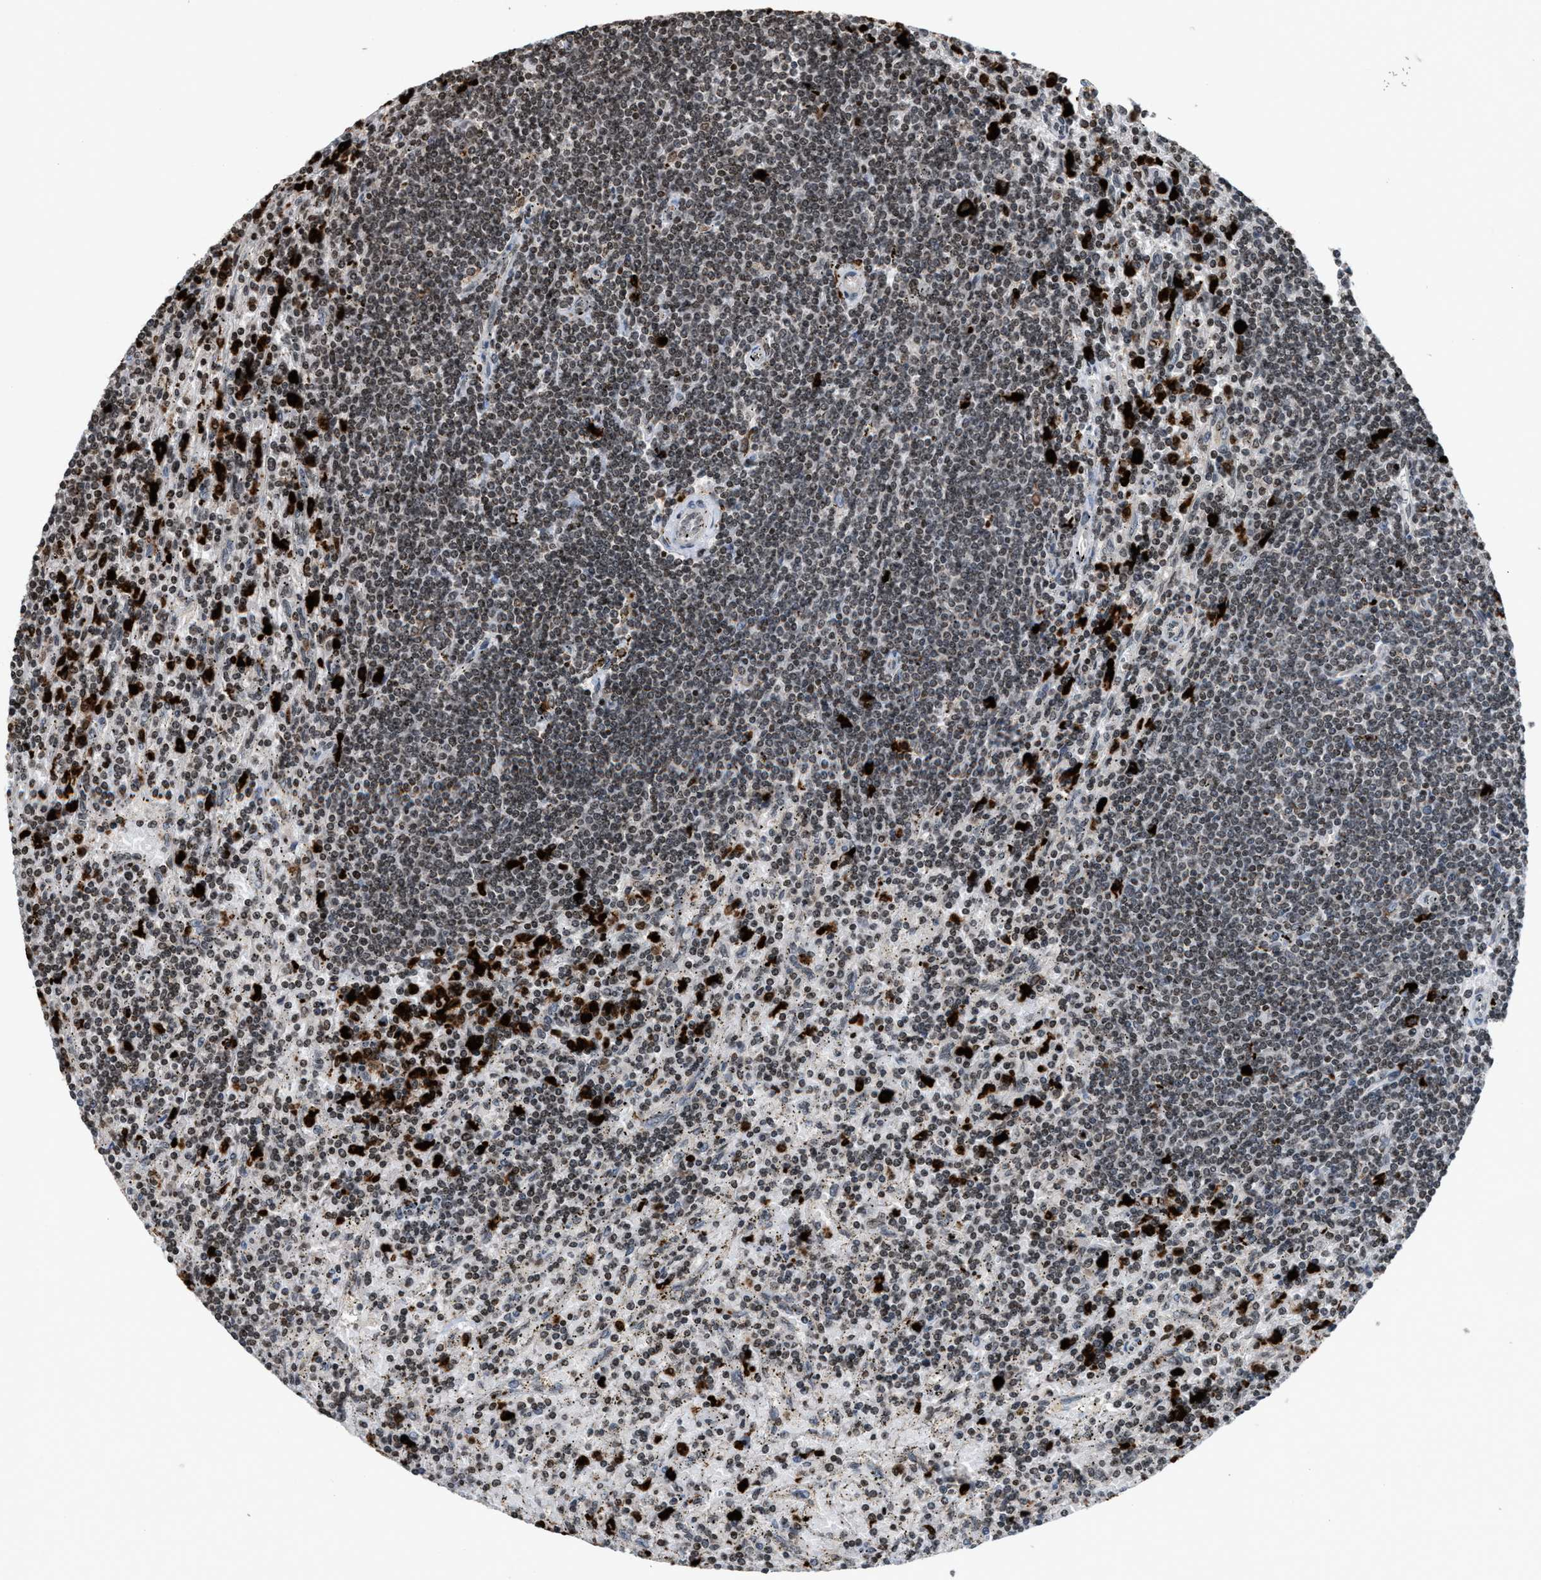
{"staining": {"intensity": "weak", "quantity": ">75%", "location": "nuclear"}, "tissue": "lymphoma", "cell_type": "Tumor cells", "image_type": "cancer", "snomed": [{"axis": "morphology", "description": "Malignant lymphoma, non-Hodgkin's type, Low grade"}, {"axis": "topography", "description": "Spleen"}], "caption": "This photomicrograph exhibits immunohistochemistry staining of low-grade malignant lymphoma, non-Hodgkin's type, with low weak nuclear staining in approximately >75% of tumor cells.", "gene": "PRUNE2", "patient": {"sex": "male", "age": 76}}